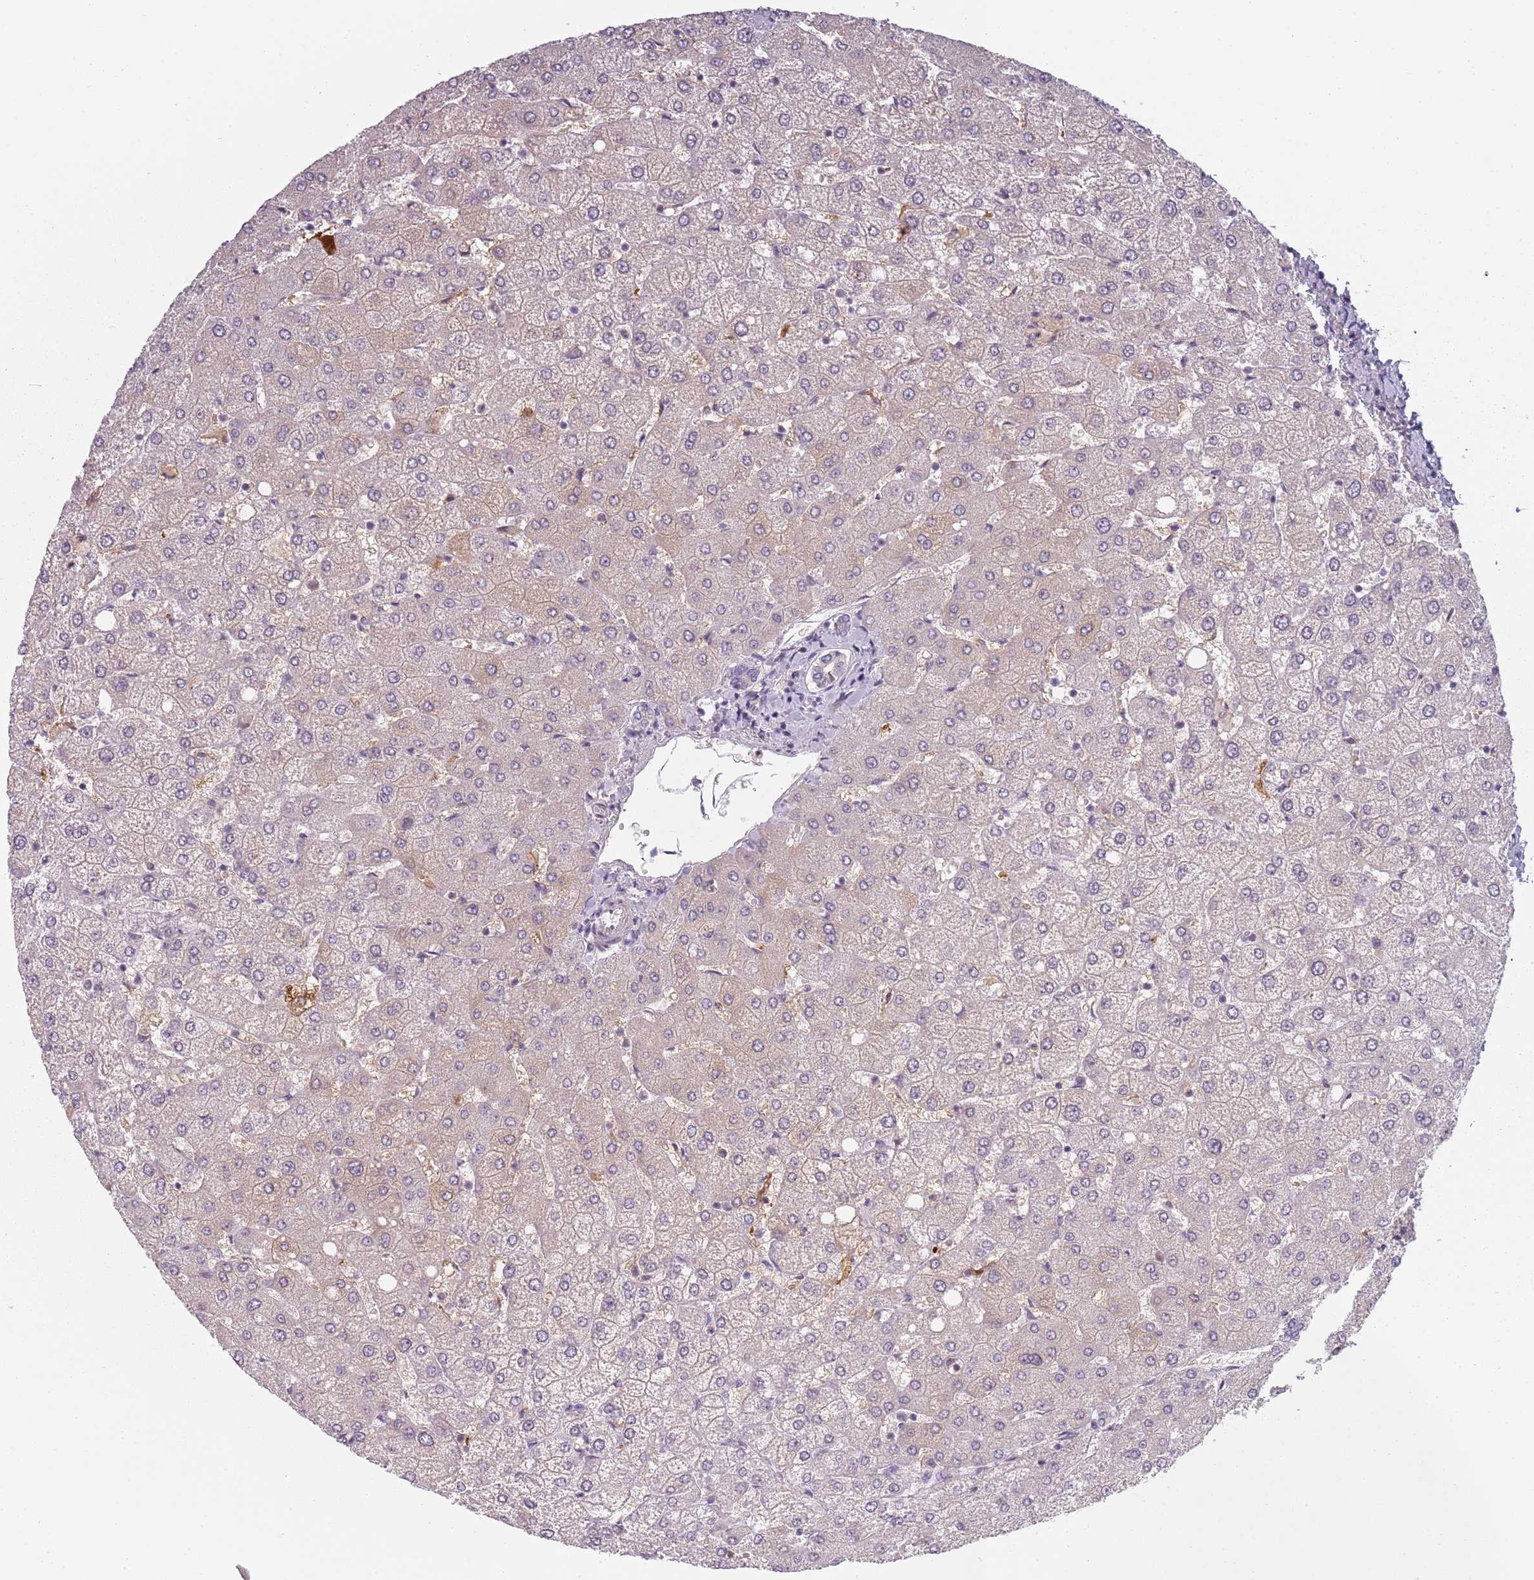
{"staining": {"intensity": "negative", "quantity": "none", "location": "none"}, "tissue": "liver", "cell_type": "Cholangiocytes", "image_type": "normal", "snomed": [{"axis": "morphology", "description": "Normal tissue, NOS"}, {"axis": "topography", "description": "Liver"}], "caption": "The immunohistochemistry (IHC) histopathology image has no significant positivity in cholangiocytes of liver.", "gene": "CC2D2B", "patient": {"sex": "female", "age": 54}}